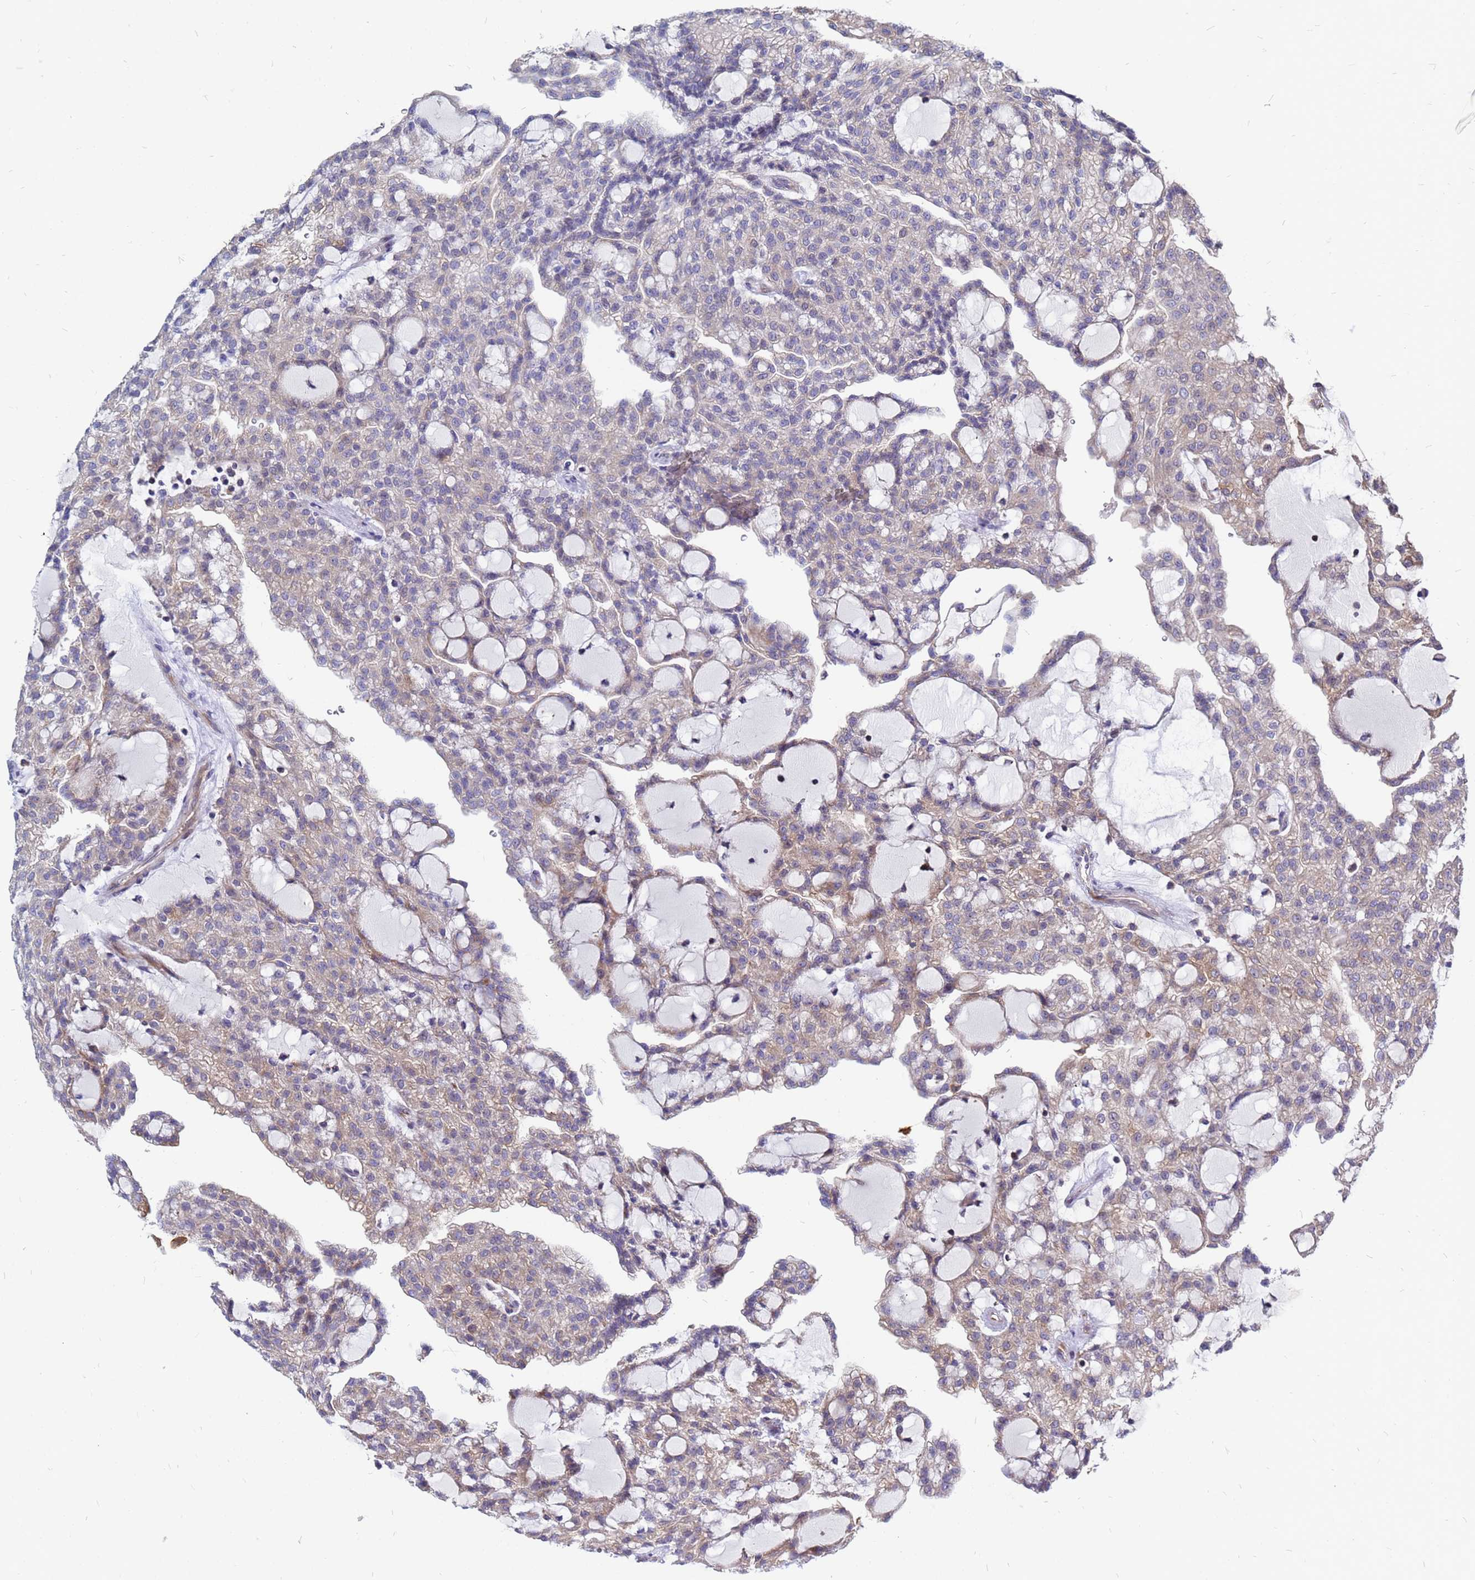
{"staining": {"intensity": "weak", "quantity": "25%-75%", "location": "cytoplasmic/membranous"}, "tissue": "renal cancer", "cell_type": "Tumor cells", "image_type": "cancer", "snomed": [{"axis": "morphology", "description": "Adenocarcinoma, NOS"}, {"axis": "topography", "description": "Kidney"}], "caption": "Protein expression analysis of human renal adenocarcinoma reveals weak cytoplasmic/membranous staining in approximately 25%-75% of tumor cells.", "gene": "MOB2", "patient": {"sex": "male", "age": 63}}